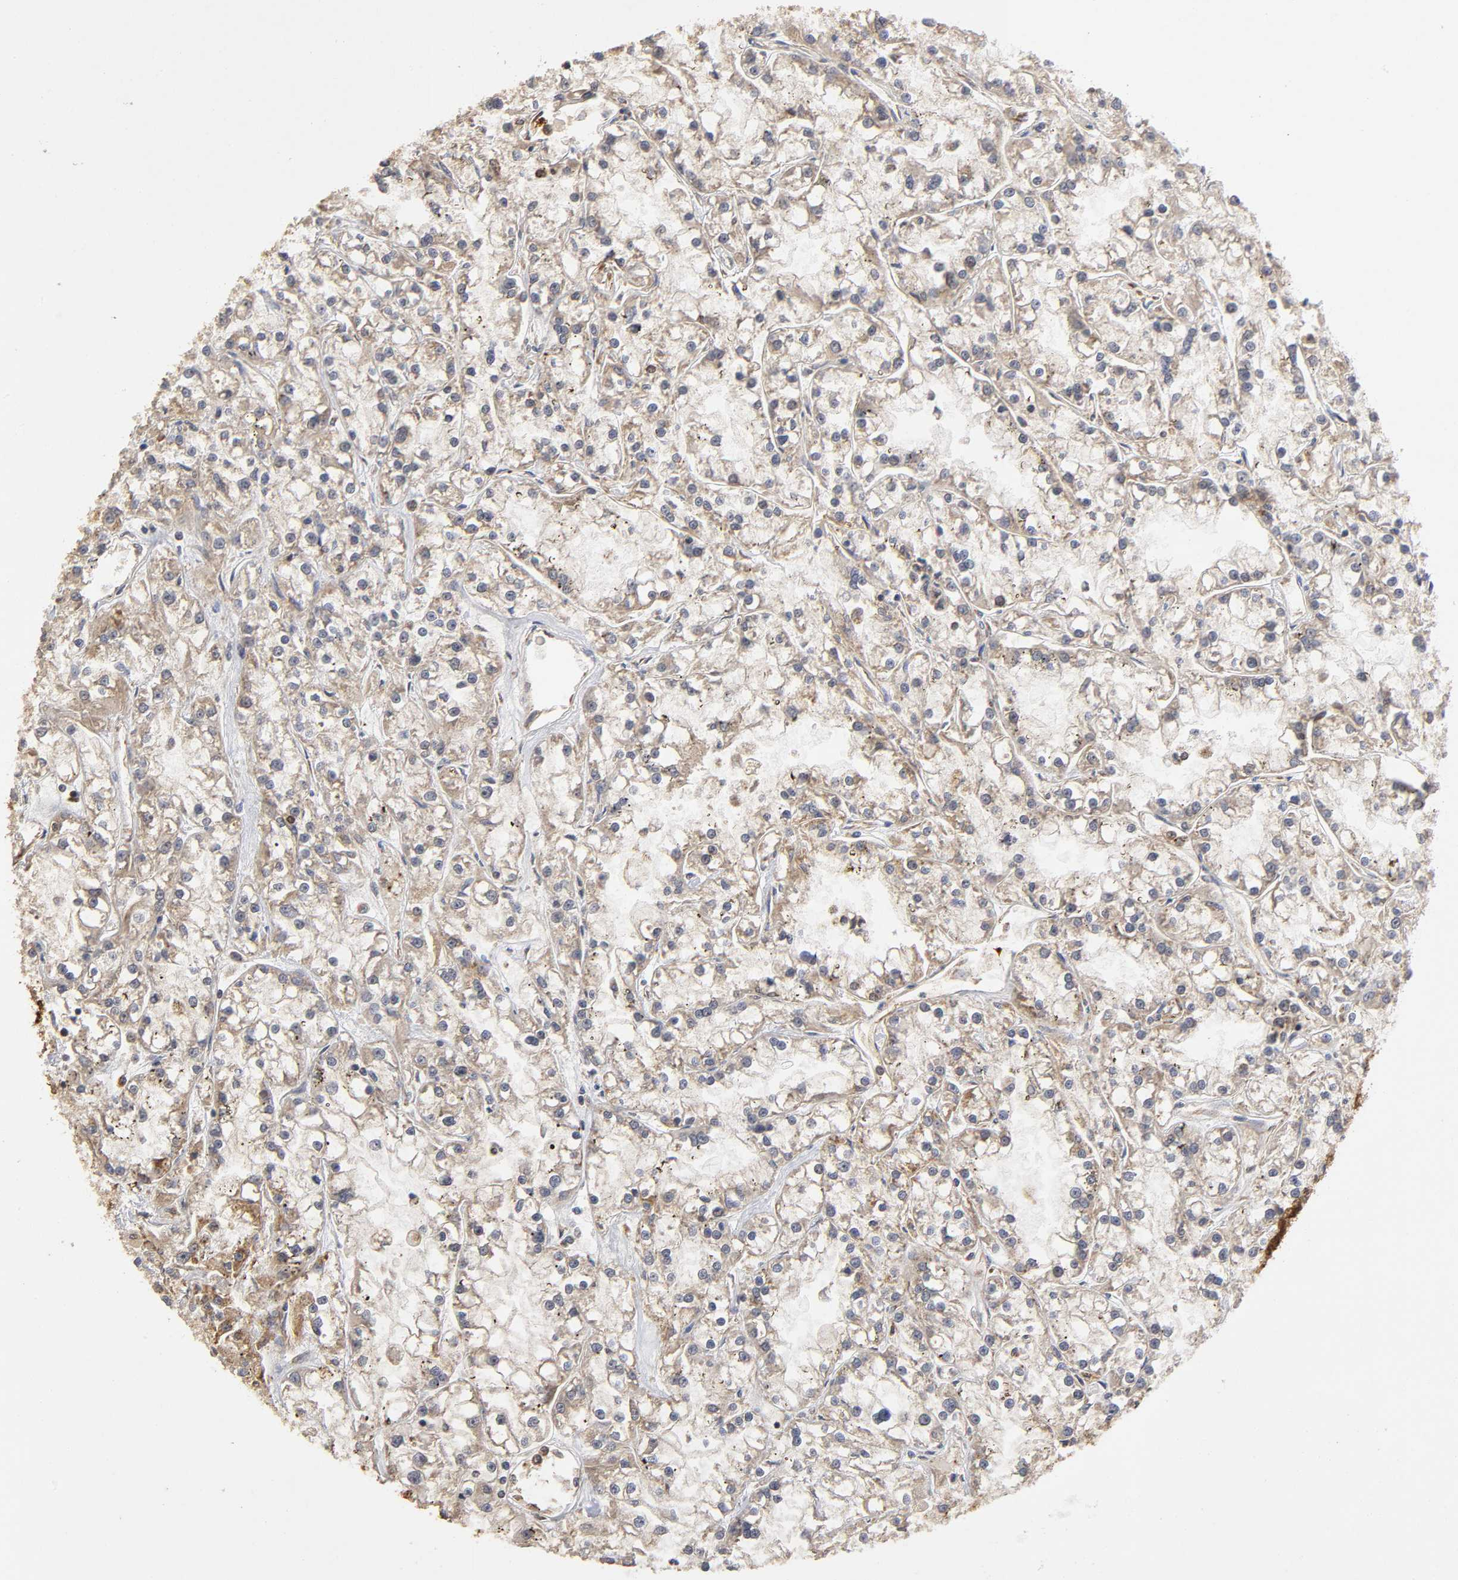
{"staining": {"intensity": "moderate", "quantity": ">75%", "location": "cytoplasmic/membranous"}, "tissue": "renal cancer", "cell_type": "Tumor cells", "image_type": "cancer", "snomed": [{"axis": "morphology", "description": "Adenocarcinoma, NOS"}, {"axis": "topography", "description": "Kidney"}], "caption": "High-magnification brightfield microscopy of adenocarcinoma (renal) stained with DAB (3,3'-diaminobenzidine) (brown) and counterstained with hematoxylin (blue). tumor cells exhibit moderate cytoplasmic/membranous positivity is present in approximately>75% of cells. (DAB (3,3'-diaminobenzidine) IHC, brown staining for protein, blue staining for nuclei).", "gene": "RNF122", "patient": {"sex": "female", "age": 52}}